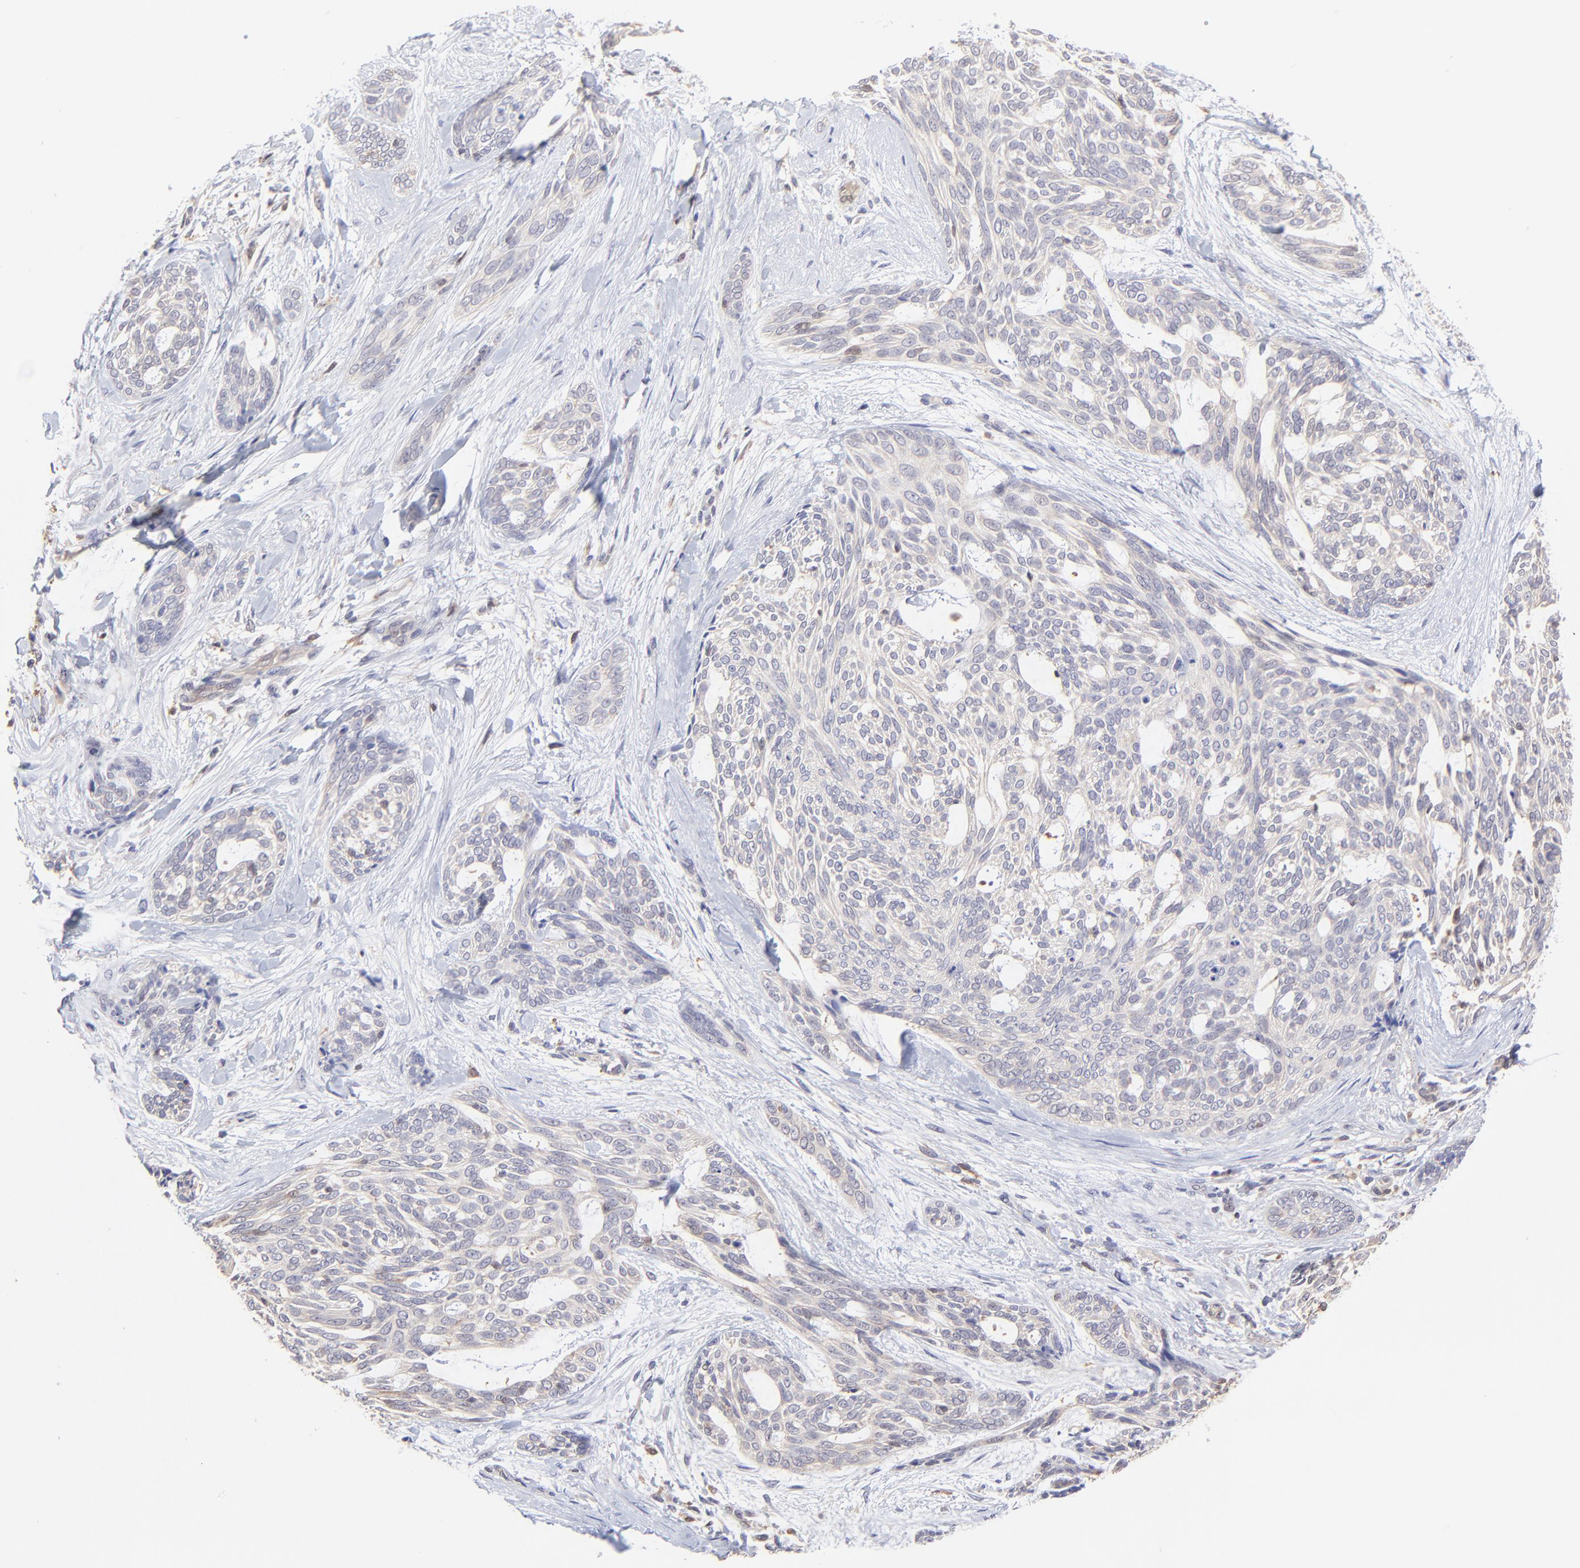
{"staining": {"intensity": "negative", "quantity": "none", "location": "none"}, "tissue": "skin cancer", "cell_type": "Tumor cells", "image_type": "cancer", "snomed": [{"axis": "morphology", "description": "Normal tissue, NOS"}, {"axis": "morphology", "description": "Basal cell carcinoma"}, {"axis": "topography", "description": "Skin"}], "caption": "Tumor cells show no significant protein positivity in skin cancer.", "gene": "HYAL1", "patient": {"sex": "female", "age": 71}}